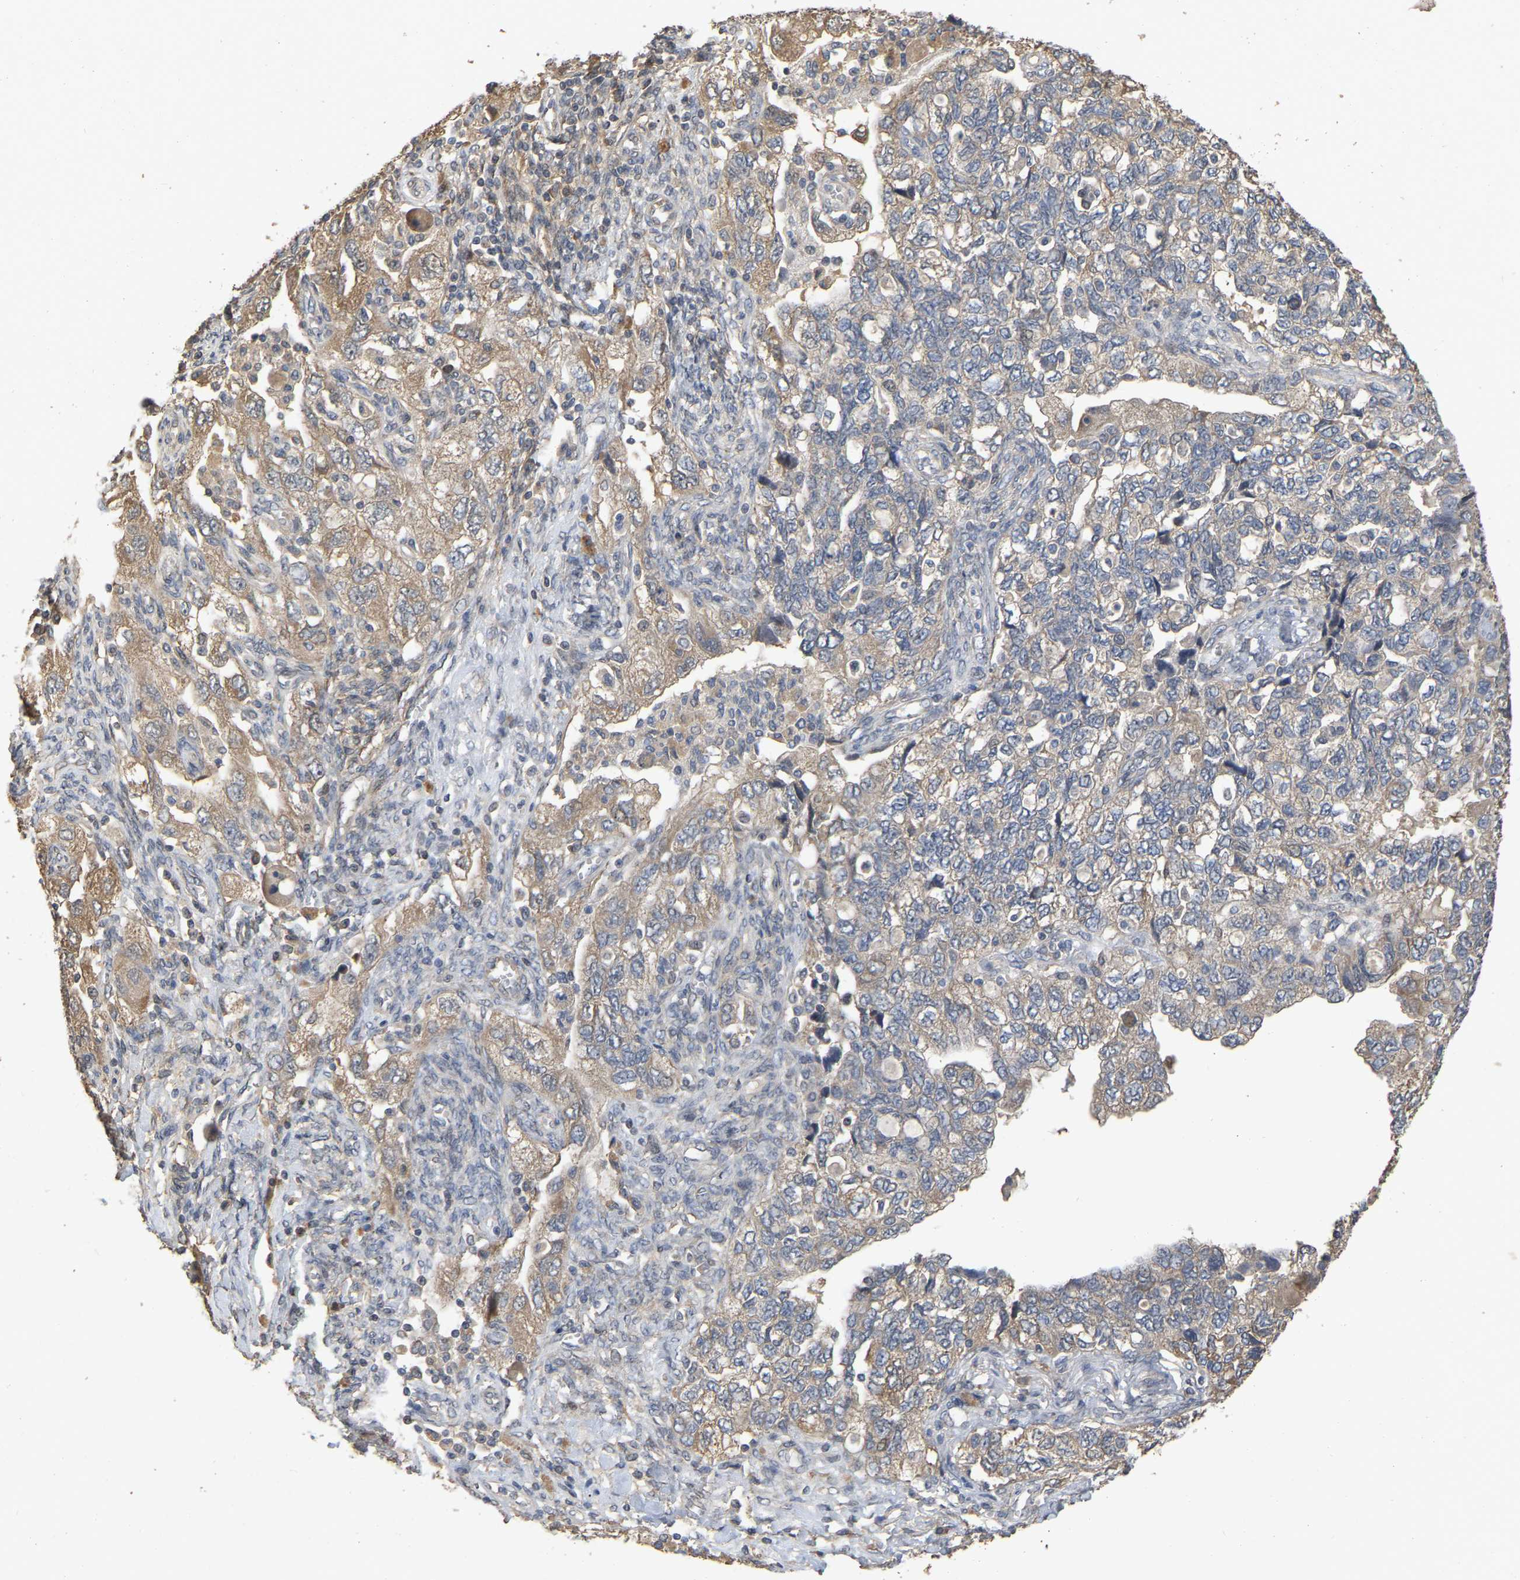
{"staining": {"intensity": "moderate", "quantity": ">75%", "location": "cytoplasmic/membranous"}, "tissue": "ovarian cancer", "cell_type": "Tumor cells", "image_type": "cancer", "snomed": [{"axis": "morphology", "description": "Carcinoma, NOS"}, {"axis": "morphology", "description": "Cystadenocarcinoma, serous, NOS"}, {"axis": "topography", "description": "Ovary"}], "caption": "Immunohistochemistry (IHC) (DAB (3,3'-diaminobenzidine)) staining of human ovarian cancer (serous cystadenocarcinoma) demonstrates moderate cytoplasmic/membranous protein positivity in approximately >75% of tumor cells.", "gene": "NCS1", "patient": {"sex": "female", "age": 69}}